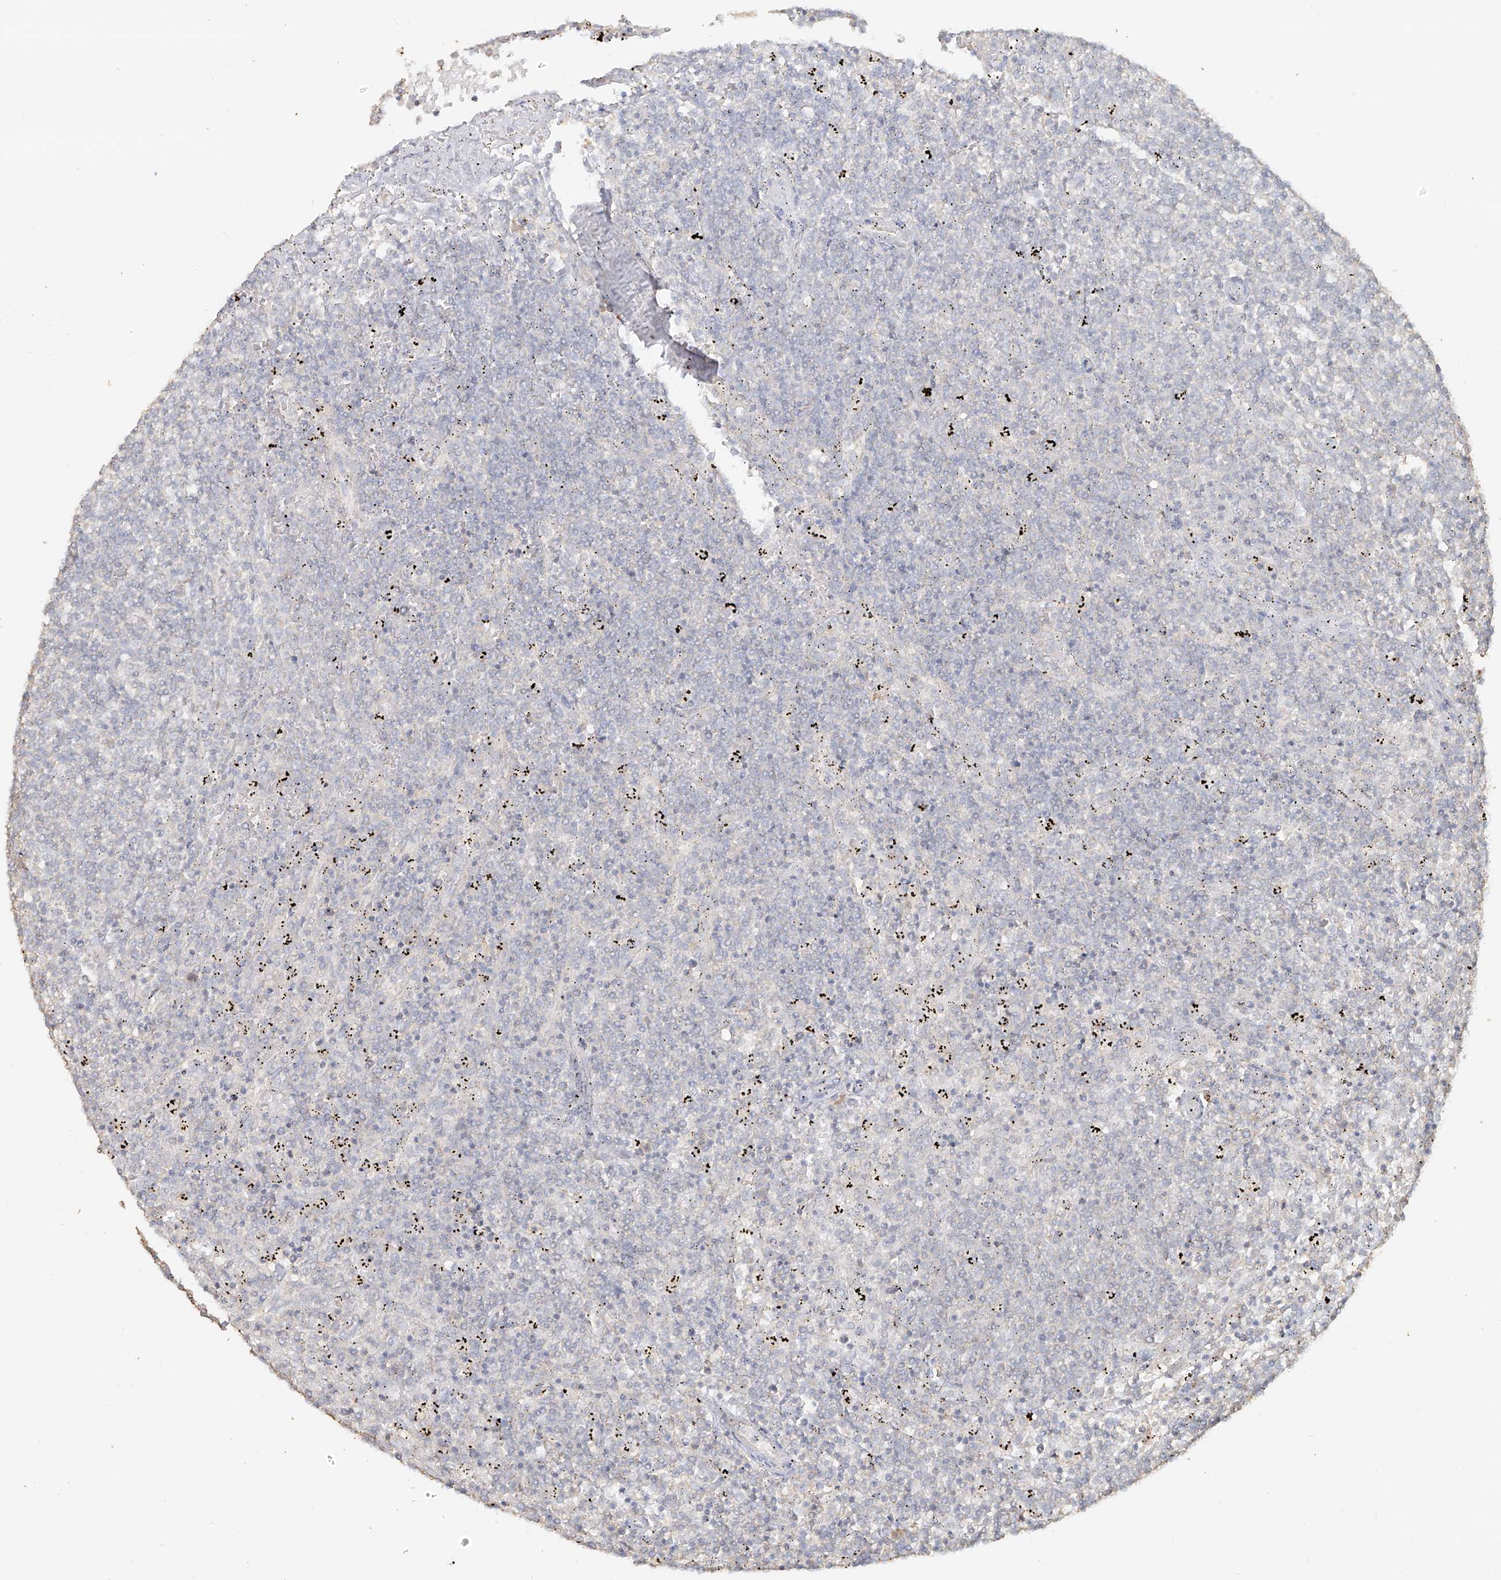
{"staining": {"intensity": "negative", "quantity": "none", "location": "none"}, "tissue": "lymphoma", "cell_type": "Tumor cells", "image_type": "cancer", "snomed": [{"axis": "morphology", "description": "Malignant lymphoma, non-Hodgkin's type, Low grade"}, {"axis": "topography", "description": "Spleen"}], "caption": "IHC micrograph of neoplastic tissue: low-grade malignant lymphoma, non-Hodgkin's type stained with DAB (3,3'-diaminobenzidine) exhibits no significant protein expression in tumor cells.", "gene": "NPHS1", "patient": {"sex": "female", "age": 50}}